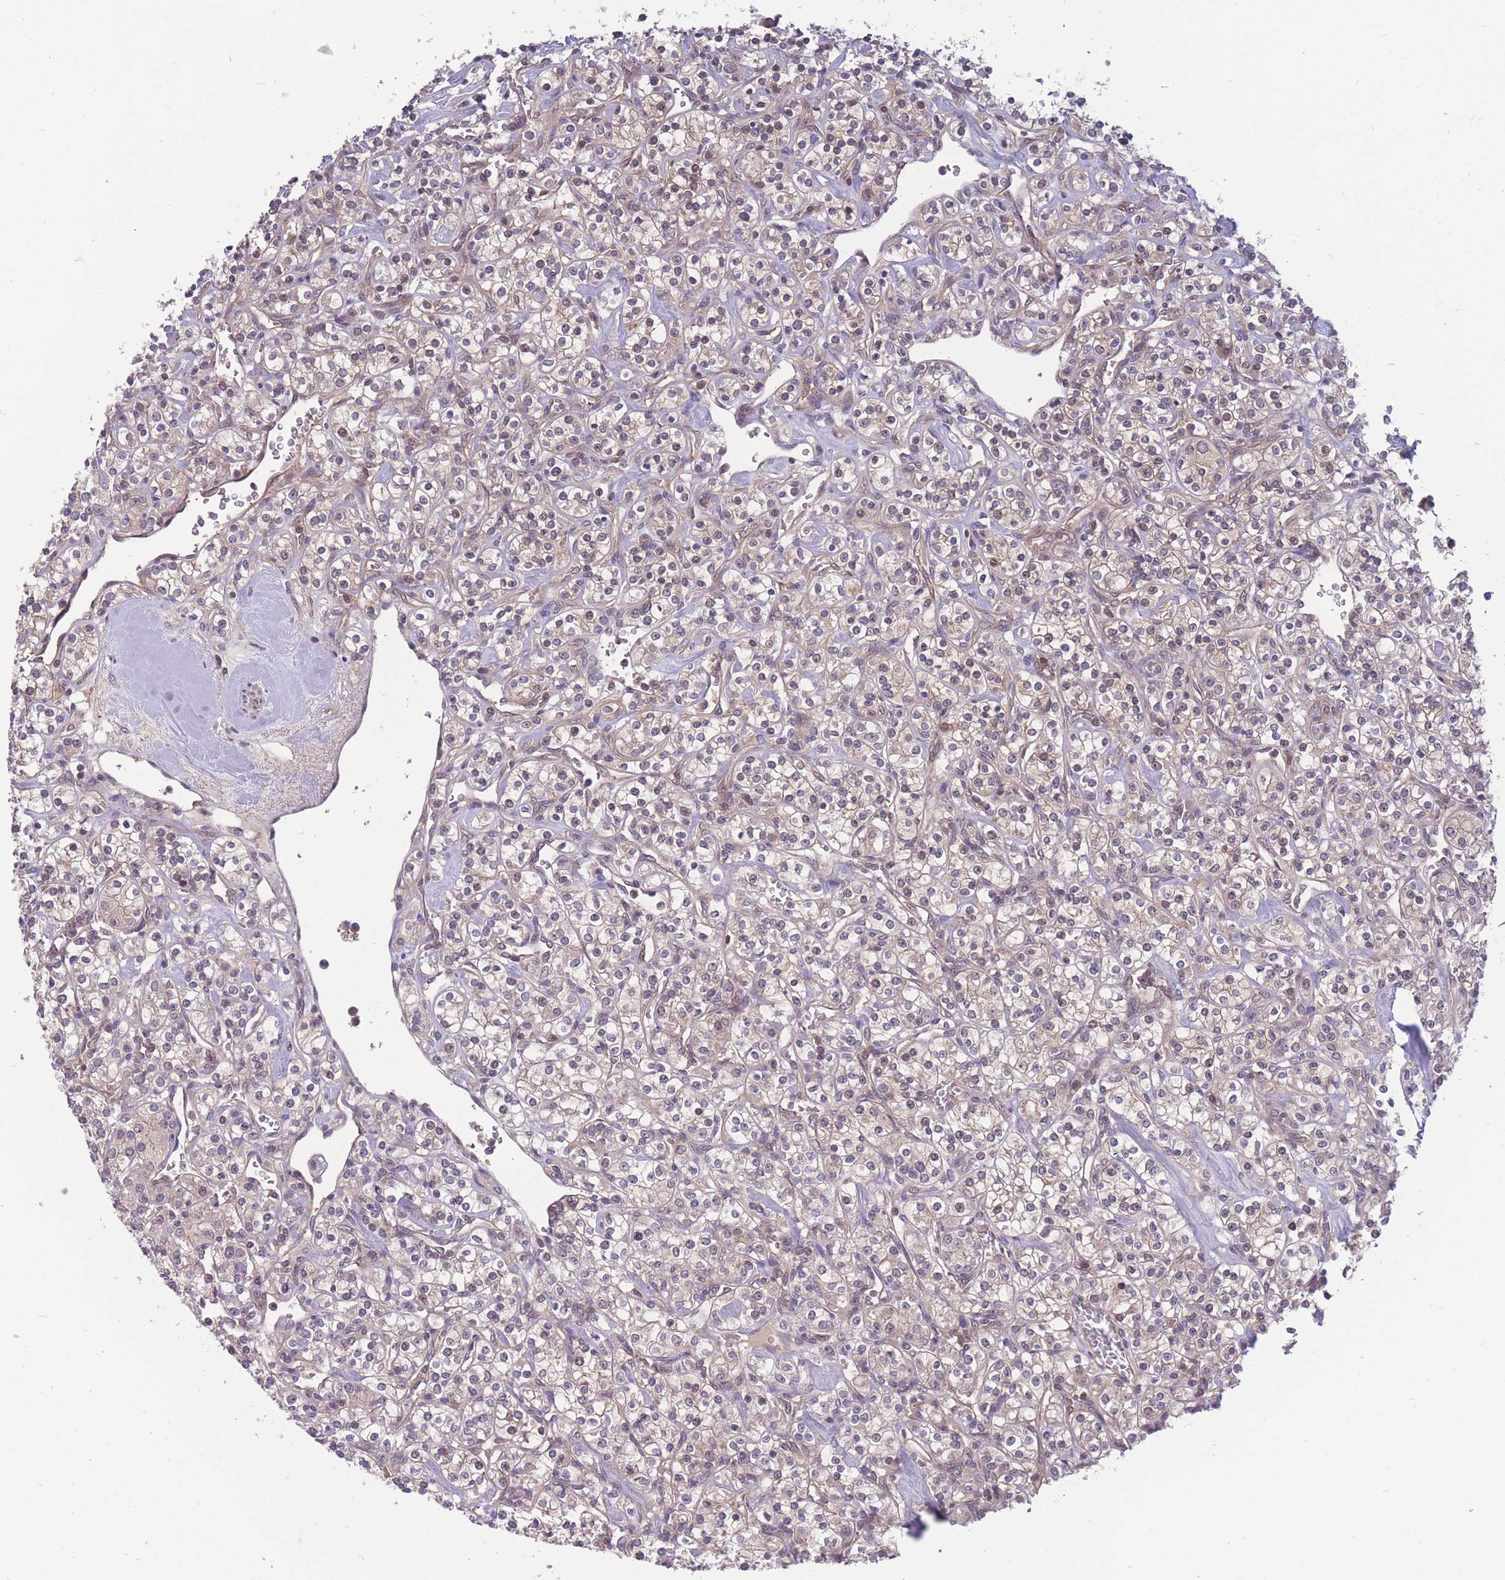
{"staining": {"intensity": "weak", "quantity": "<25%", "location": "cytoplasmic/membranous"}, "tissue": "renal cancer", "cell_type": "Tumor cells", "image_type": "cancer", "snomed": [{"axis": "morphology", "description": "Adenocarcinoma, NOS"}, {"axis": "topography", "description": "Kidney"}], "caption": "IHC histopathology image of renal adenocarcinoma stained for a protein (brown), which reveals no expression in tumor cells.", "gene": "UBE2N", "patient": {"sex": "male", "age": 77}}